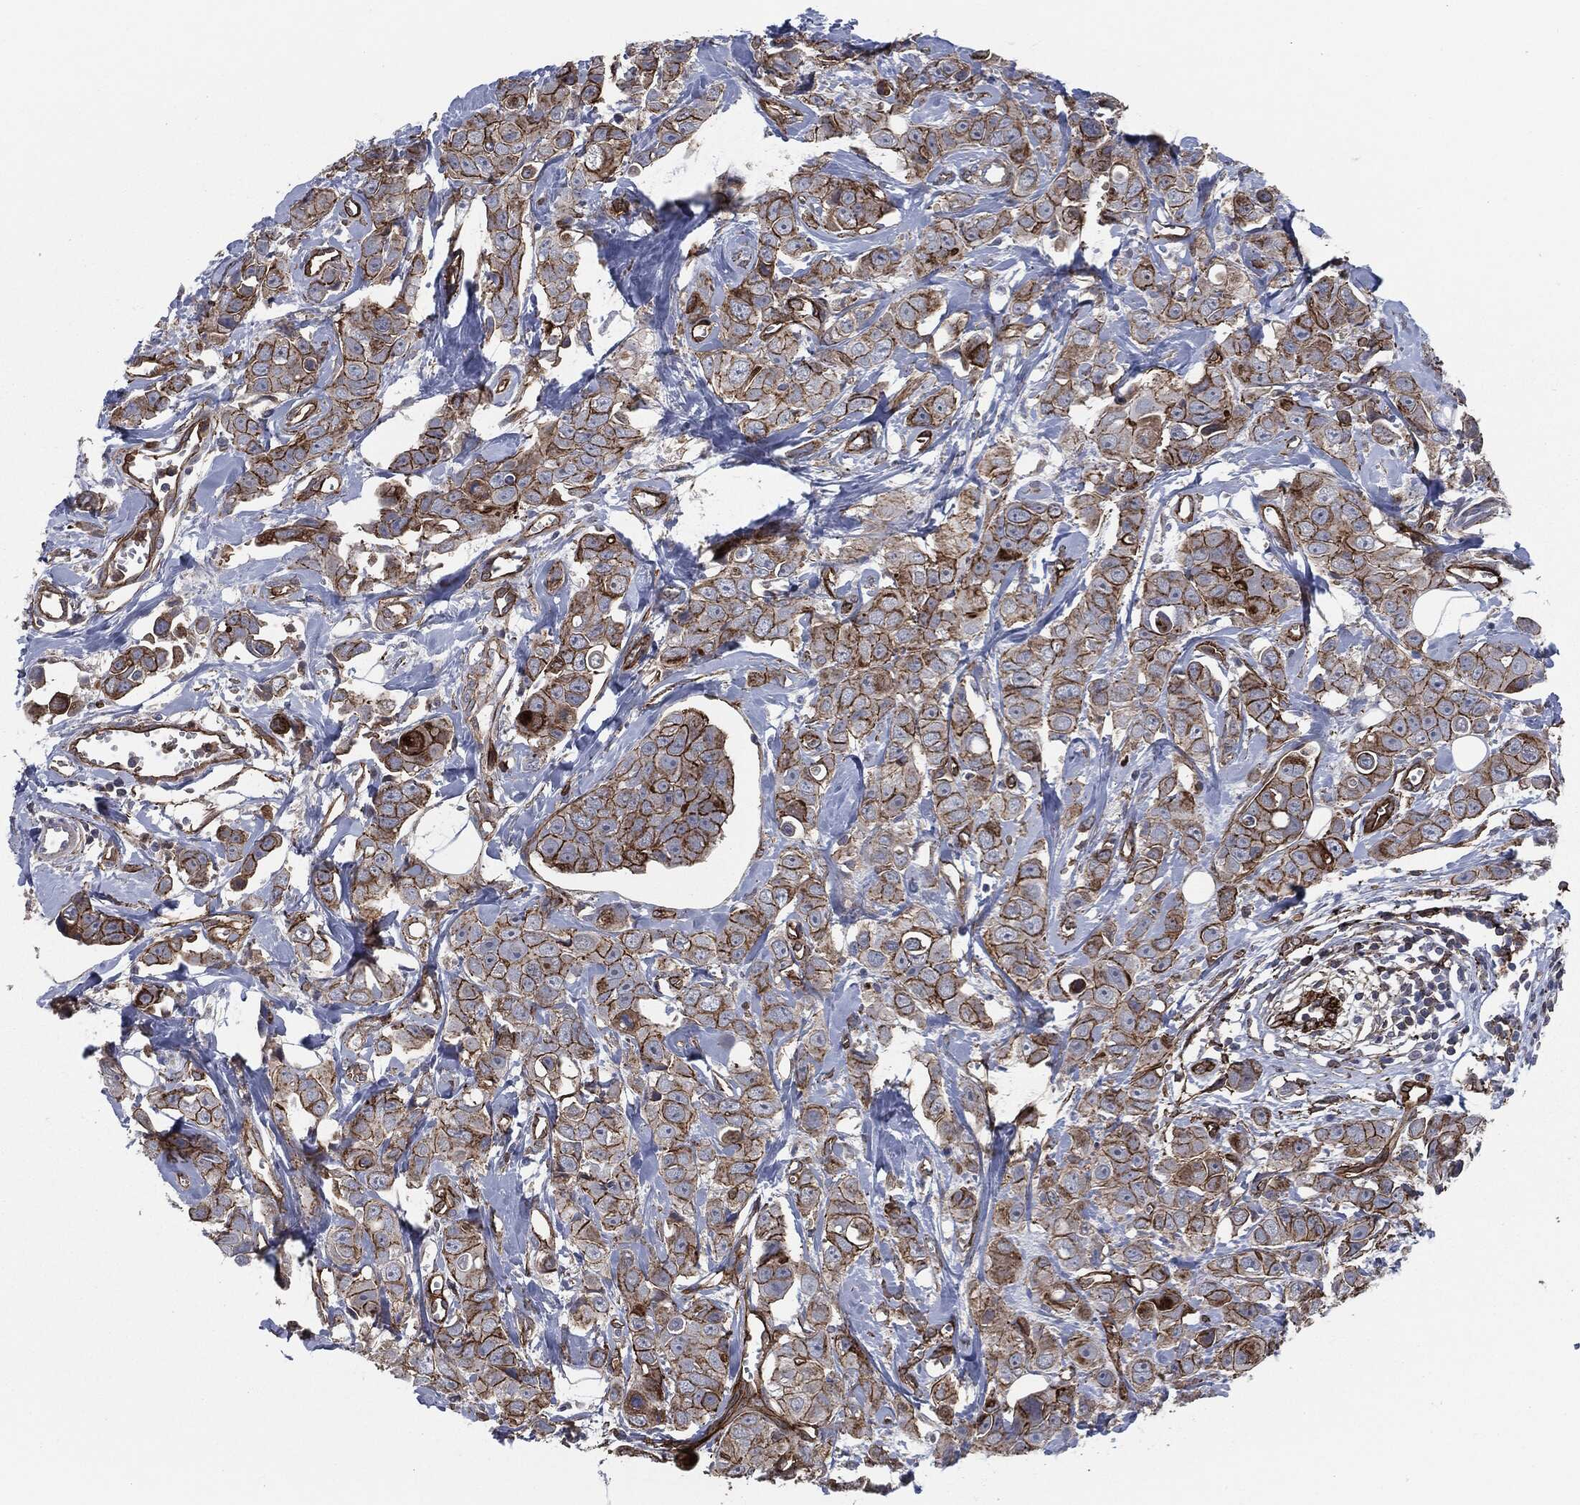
{"staining": {"intensity": "strong", "quantity": "25%-75%", "location": "cytoplasmic/membranous"}, "tissue": "breast cancer", "cell_type": "Tumor cells", "image_type": "cancer", "snomed": [{"axis": "morphology", "description": "Duct carcinoma"}, {"axis": "topography", "description": "Breast"}], "caption": "There is high levels of strong cytoplasmic/membranous positivity in tumor cells of invasive ductal carcinoma (breast), as demonstrated by immunohistochemical staining (brown color).", "gene": "SVIL", "patient": {"sex": "female", "age": 35}}